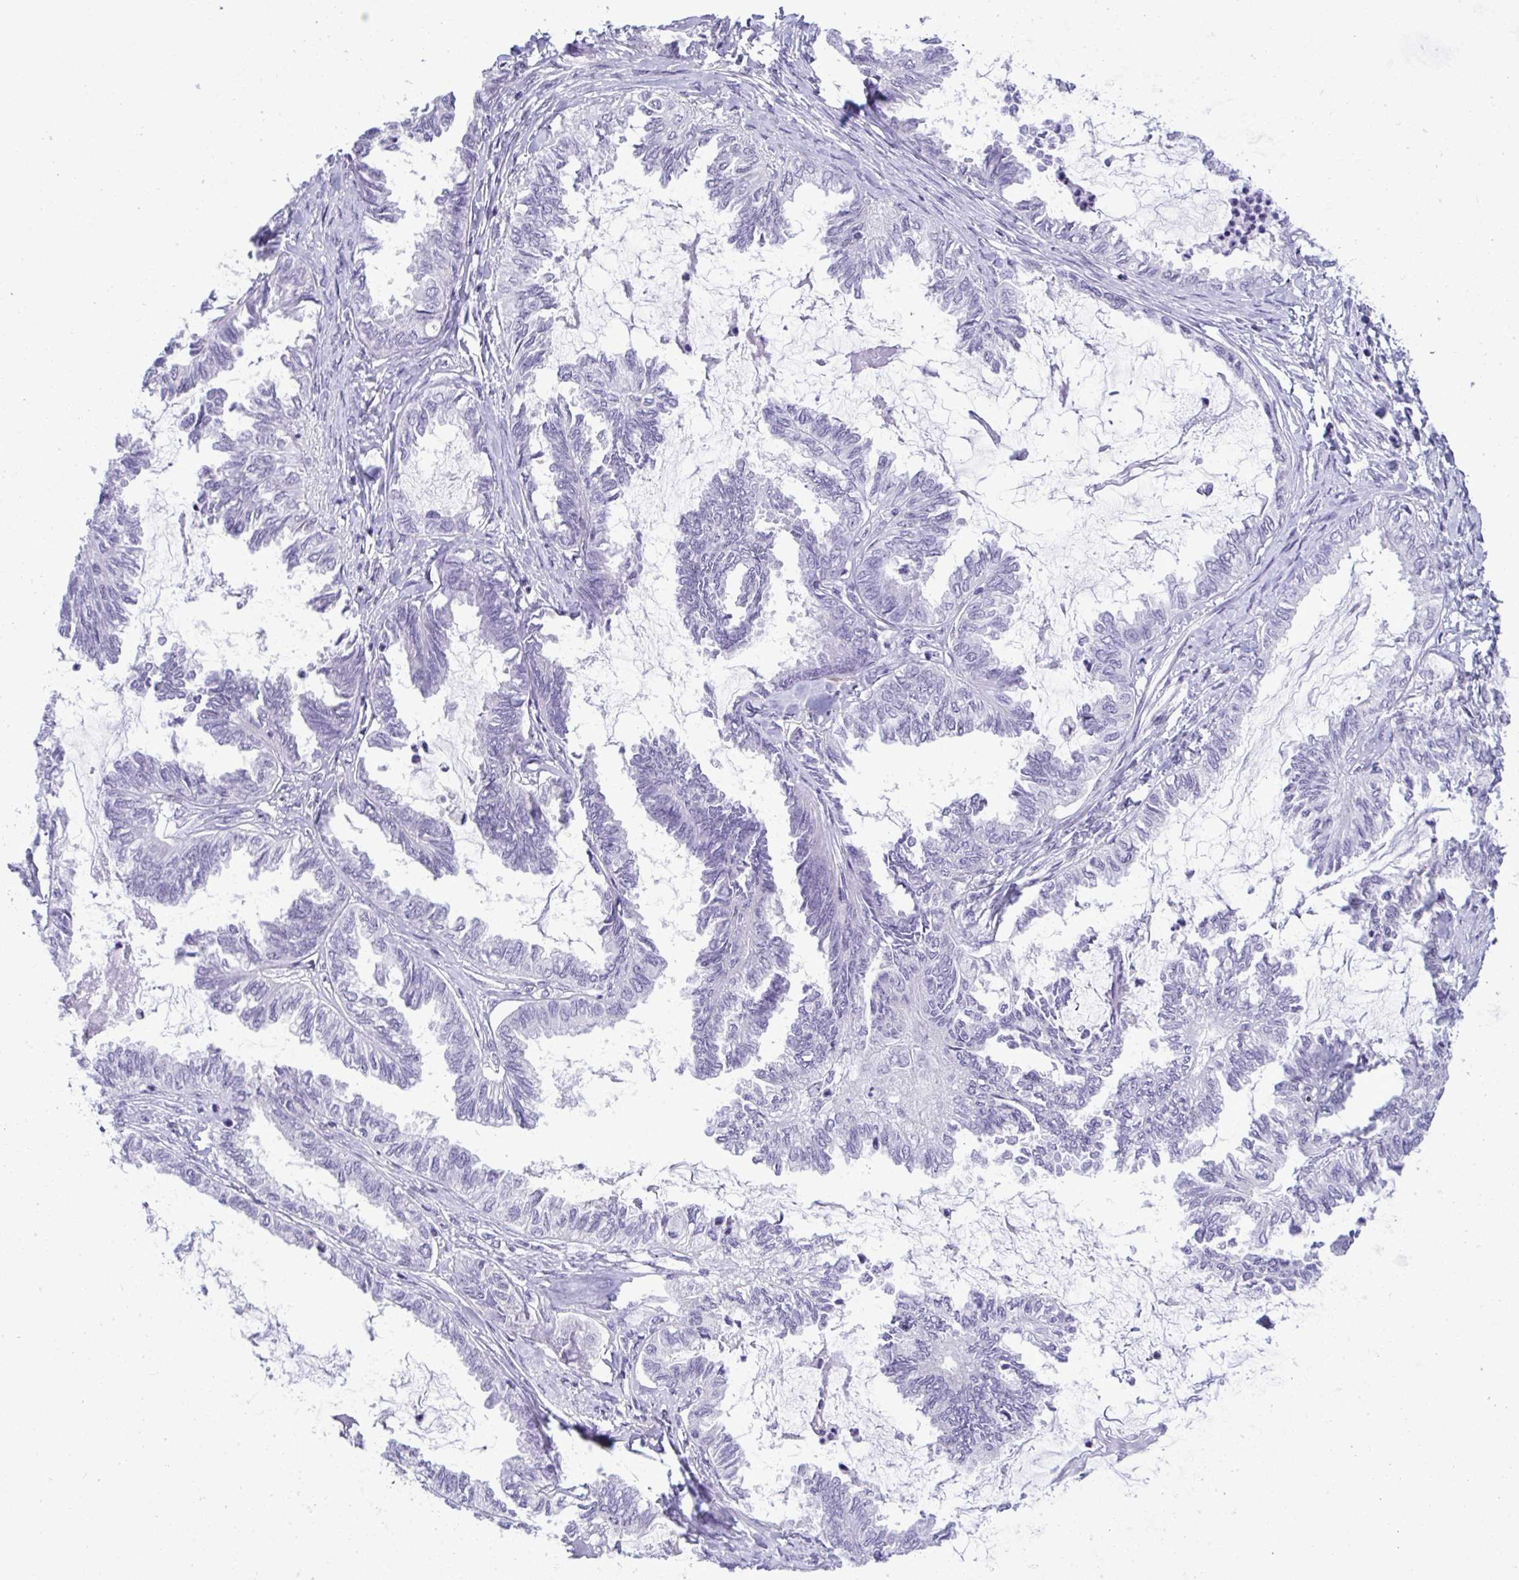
{"staining": {"intensity": "negative", "quantity": "none", "location": "none"}, "tissue": "ovarian cancer", "cell_type": "Tumor cells", "image_type": "cancer", "snomed": [{"axis": "morphology", "description": "Carcinoma, endometroid"}, {"axis": "topography", "description": "Ovary"}], "caption": "Ovarian cancer (endometroid carcinoma) stained for a protein using immunohistochemistry exhibits no positivity tumor cells.", "gene": "YBX2", "patient": {"sex": "female", "age": 70}}